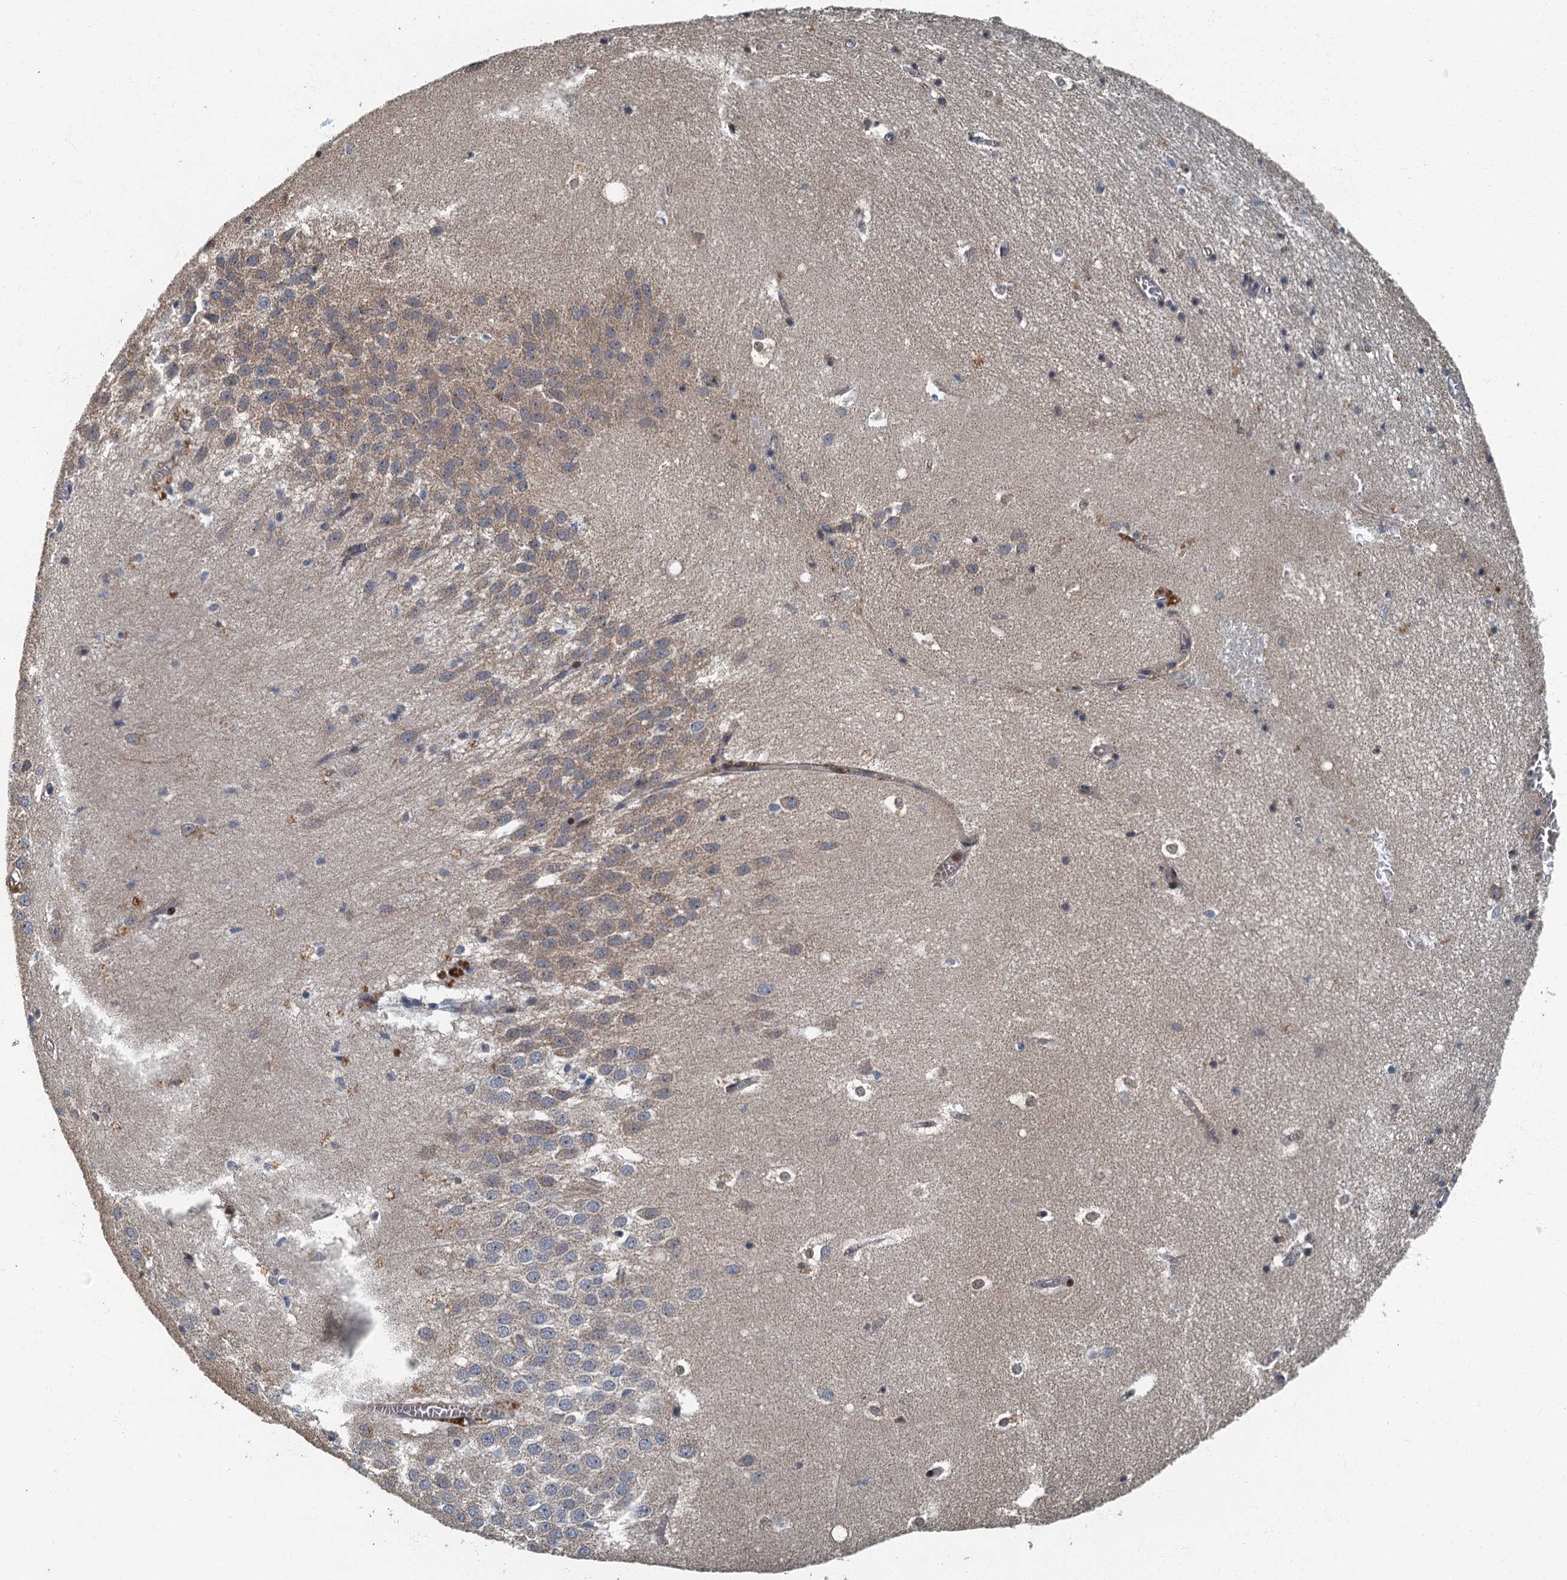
{"staining": {"intensity": "negative", "quantity": "none", "location": "none"}, "tissue": "hippocampus", "cell_type": "Glial cells", "image_type": "normal", "snomed": [{"axis": "morphology", "description": "Normal tissue, NOS"}, {"axis": "topography", "description": "Hippocampus"}], "caption": "IHC photomicrograph of normal hippocampus stained for a protein (brown), which reveals no staining in glial cells.", "gene": "DDX49", "patient": {"sex": "female", "age": 64}}